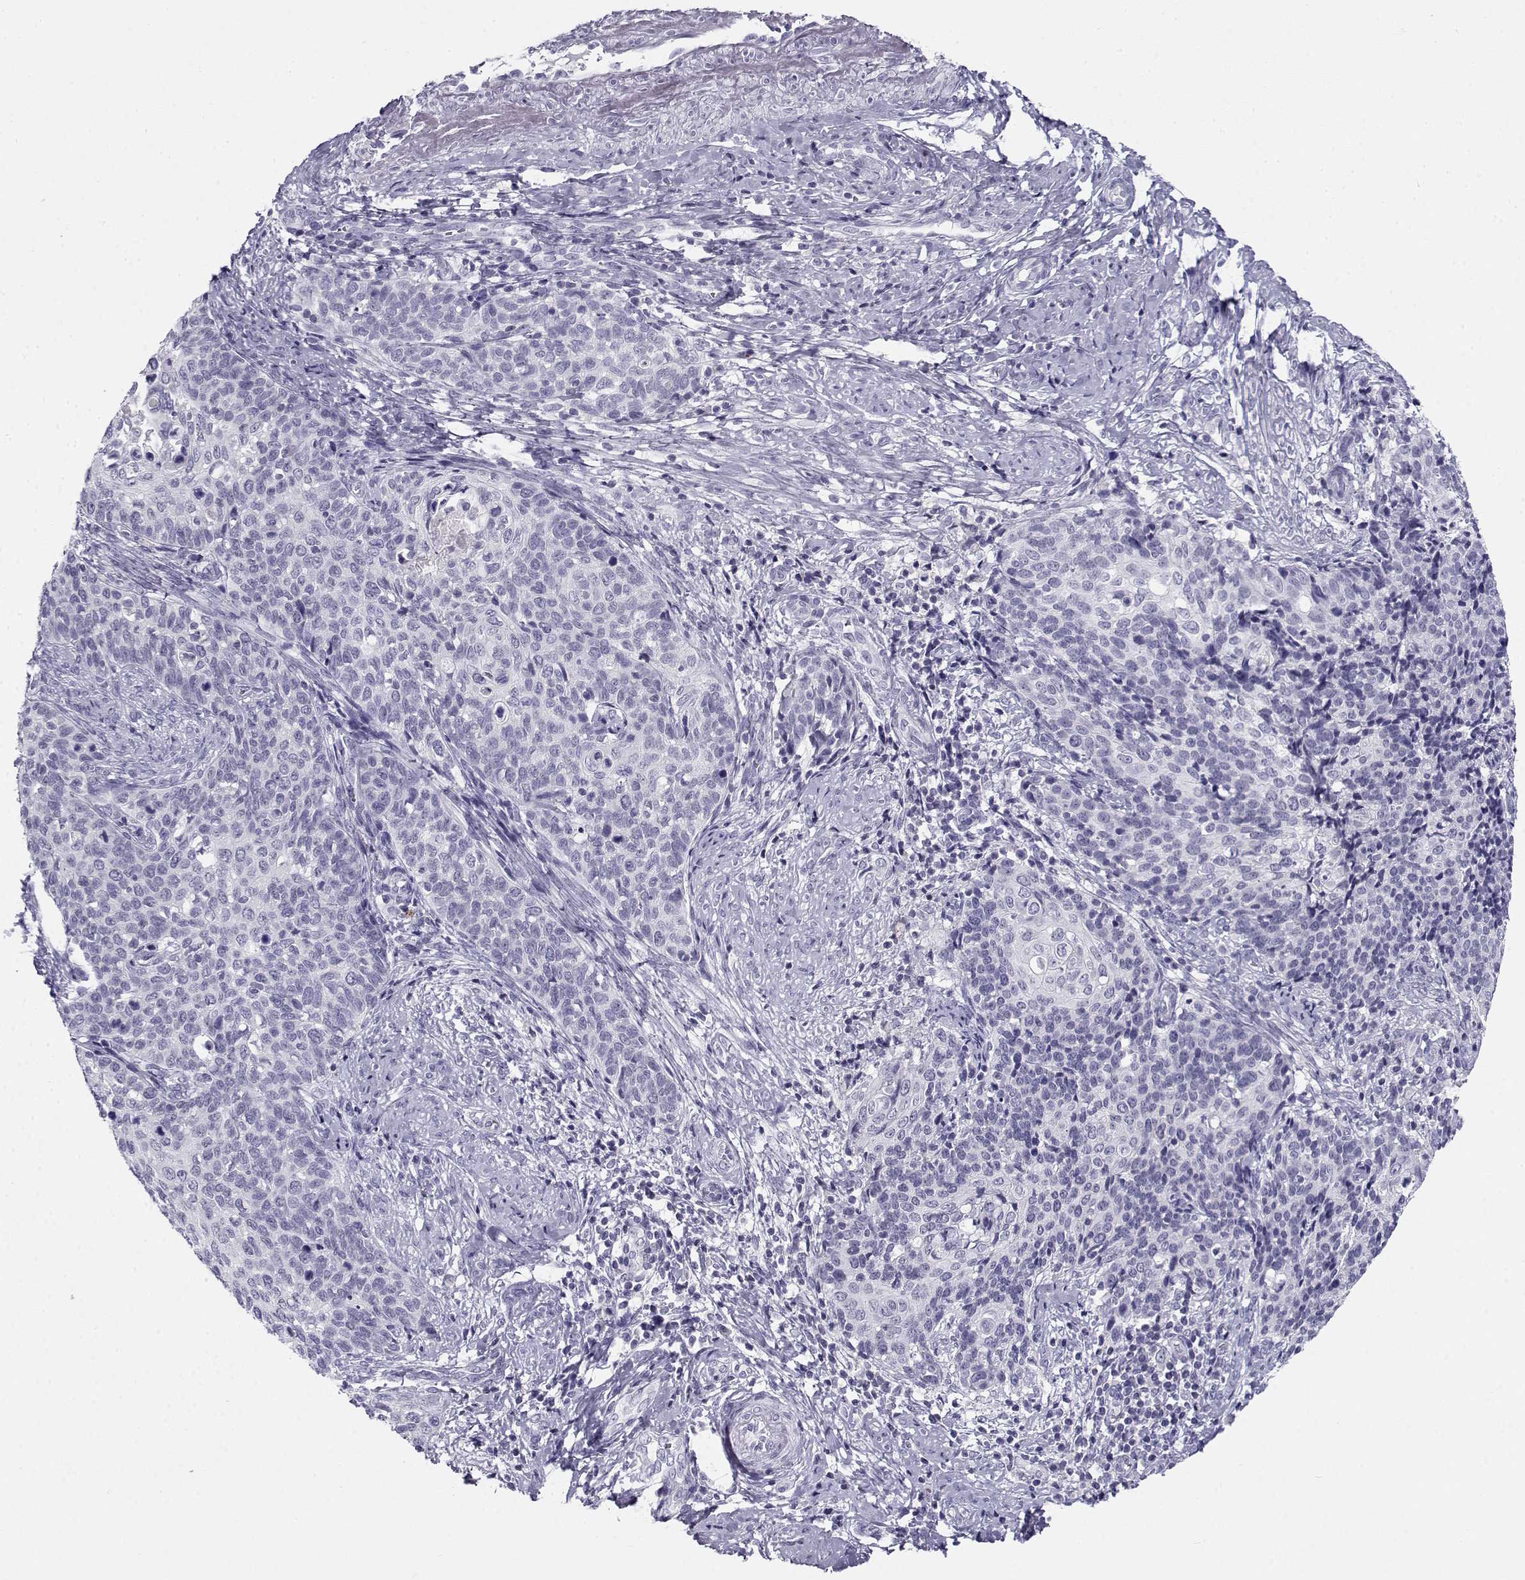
{"staining": {"intensity": "negative", "quantity": "none", "location": "none"}, "tissue": "cervical cancer", "cell_type": "Tumor cells", "image_type": "cancer", "snomed": [{"axis": "morphology", "description": "Squamous cell carcinoma, NOS"}, {"axis": "topography", "description": "Cervix"}], "caption": "Tumor cells show no significant protein expression in squamous cell carcinoma (cervical).", "gene": "FAM166A", "patient": {"sex": "female", "age": 39}}